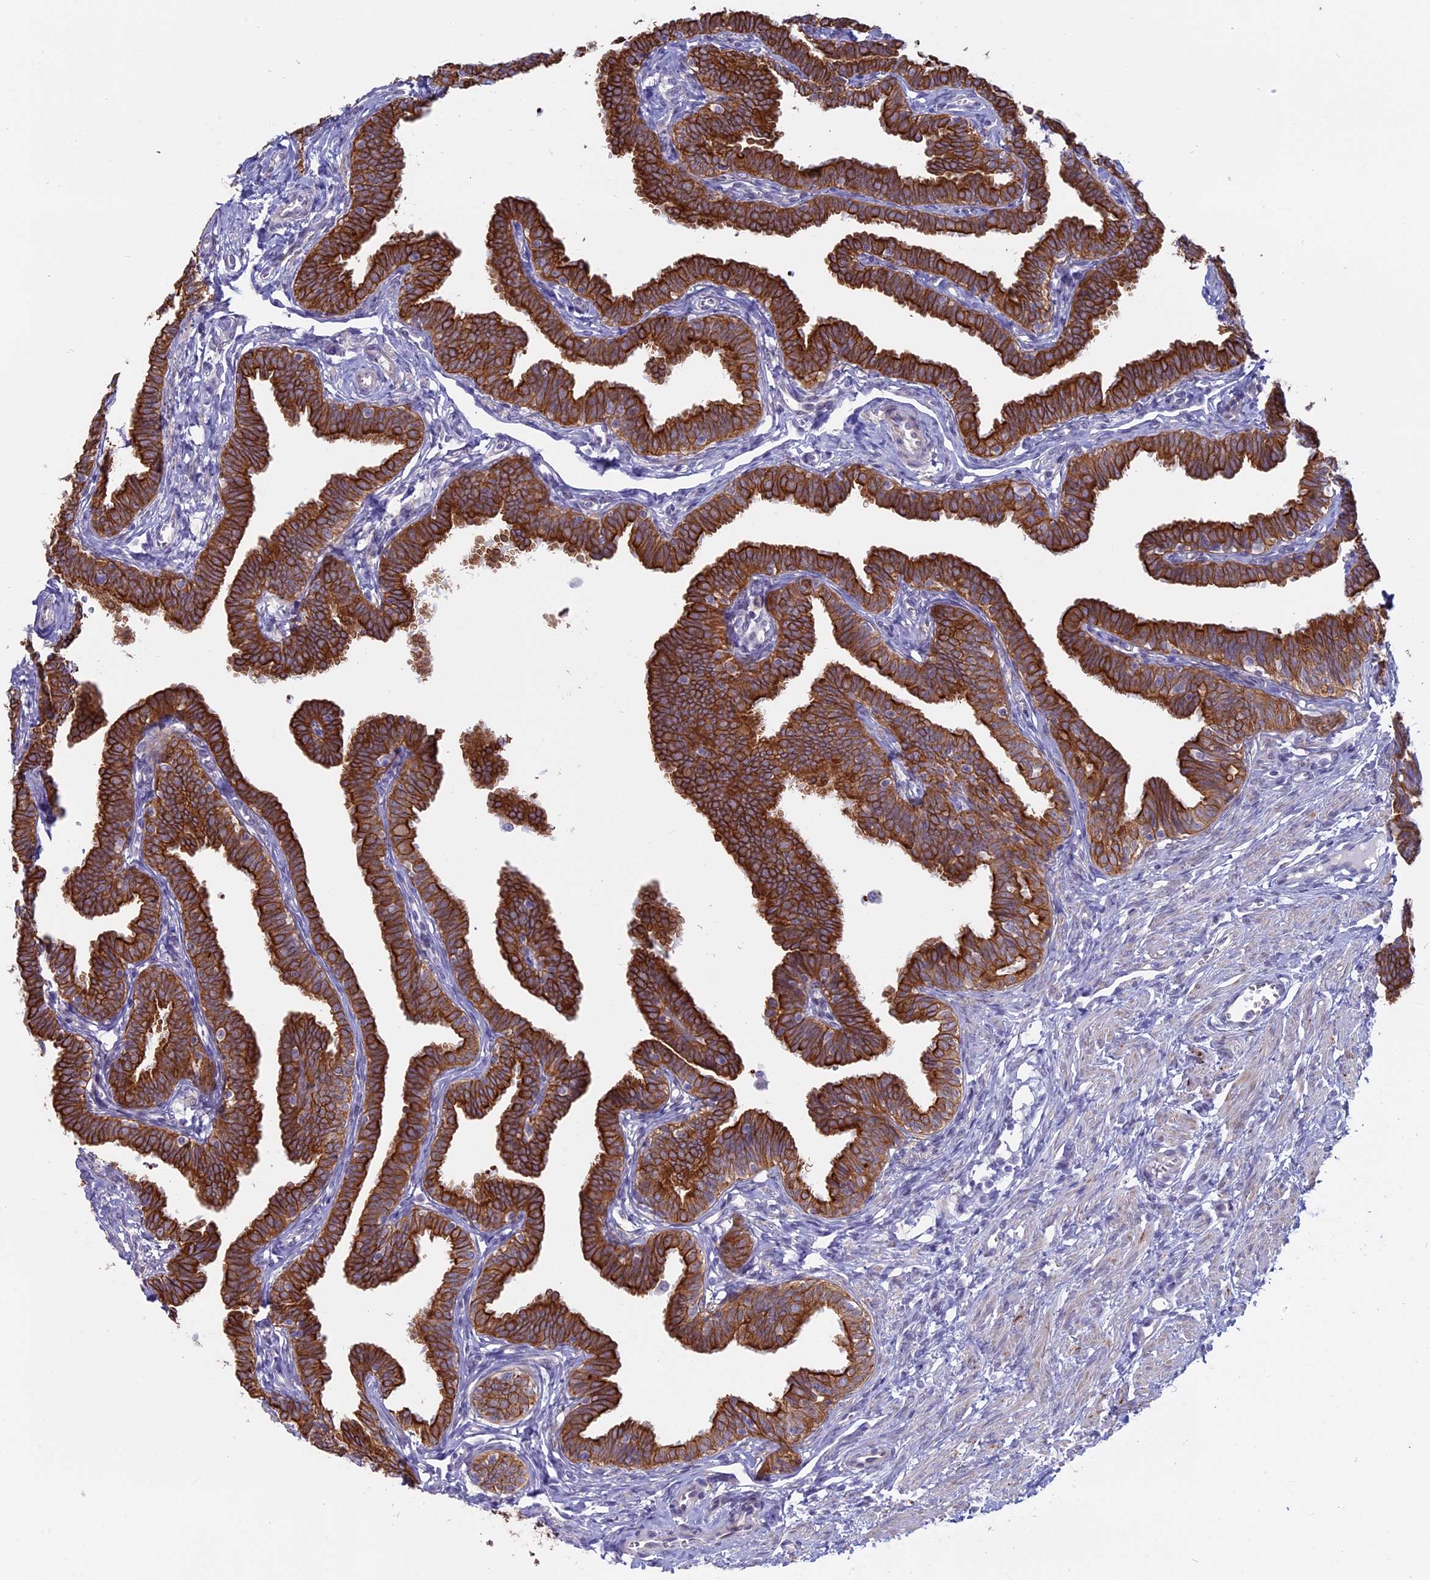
{"staining": {"intensity": "strong", "quantity": ">75%", "location": "cytoplasmic/membranous"}, "tissue": "fallopian tube", "cell_type": "Glandular cells", "image_type": "normal", "snomed": [{"axis": "morphology", "description": "Normal tissue, NOS"}, {"axis": "topography", "description": "Fallopian tube"}, {"axis": "topography", "description": "Ovary"}], "caption": "Strong cytoplasmic/membranous staining for a protein is seen in approximately >75% of glandular cells of normal fallopian tube using immunohistochemistry.", "gene": "MYO5B", "patient": {"sex": "female", "age": 23}}